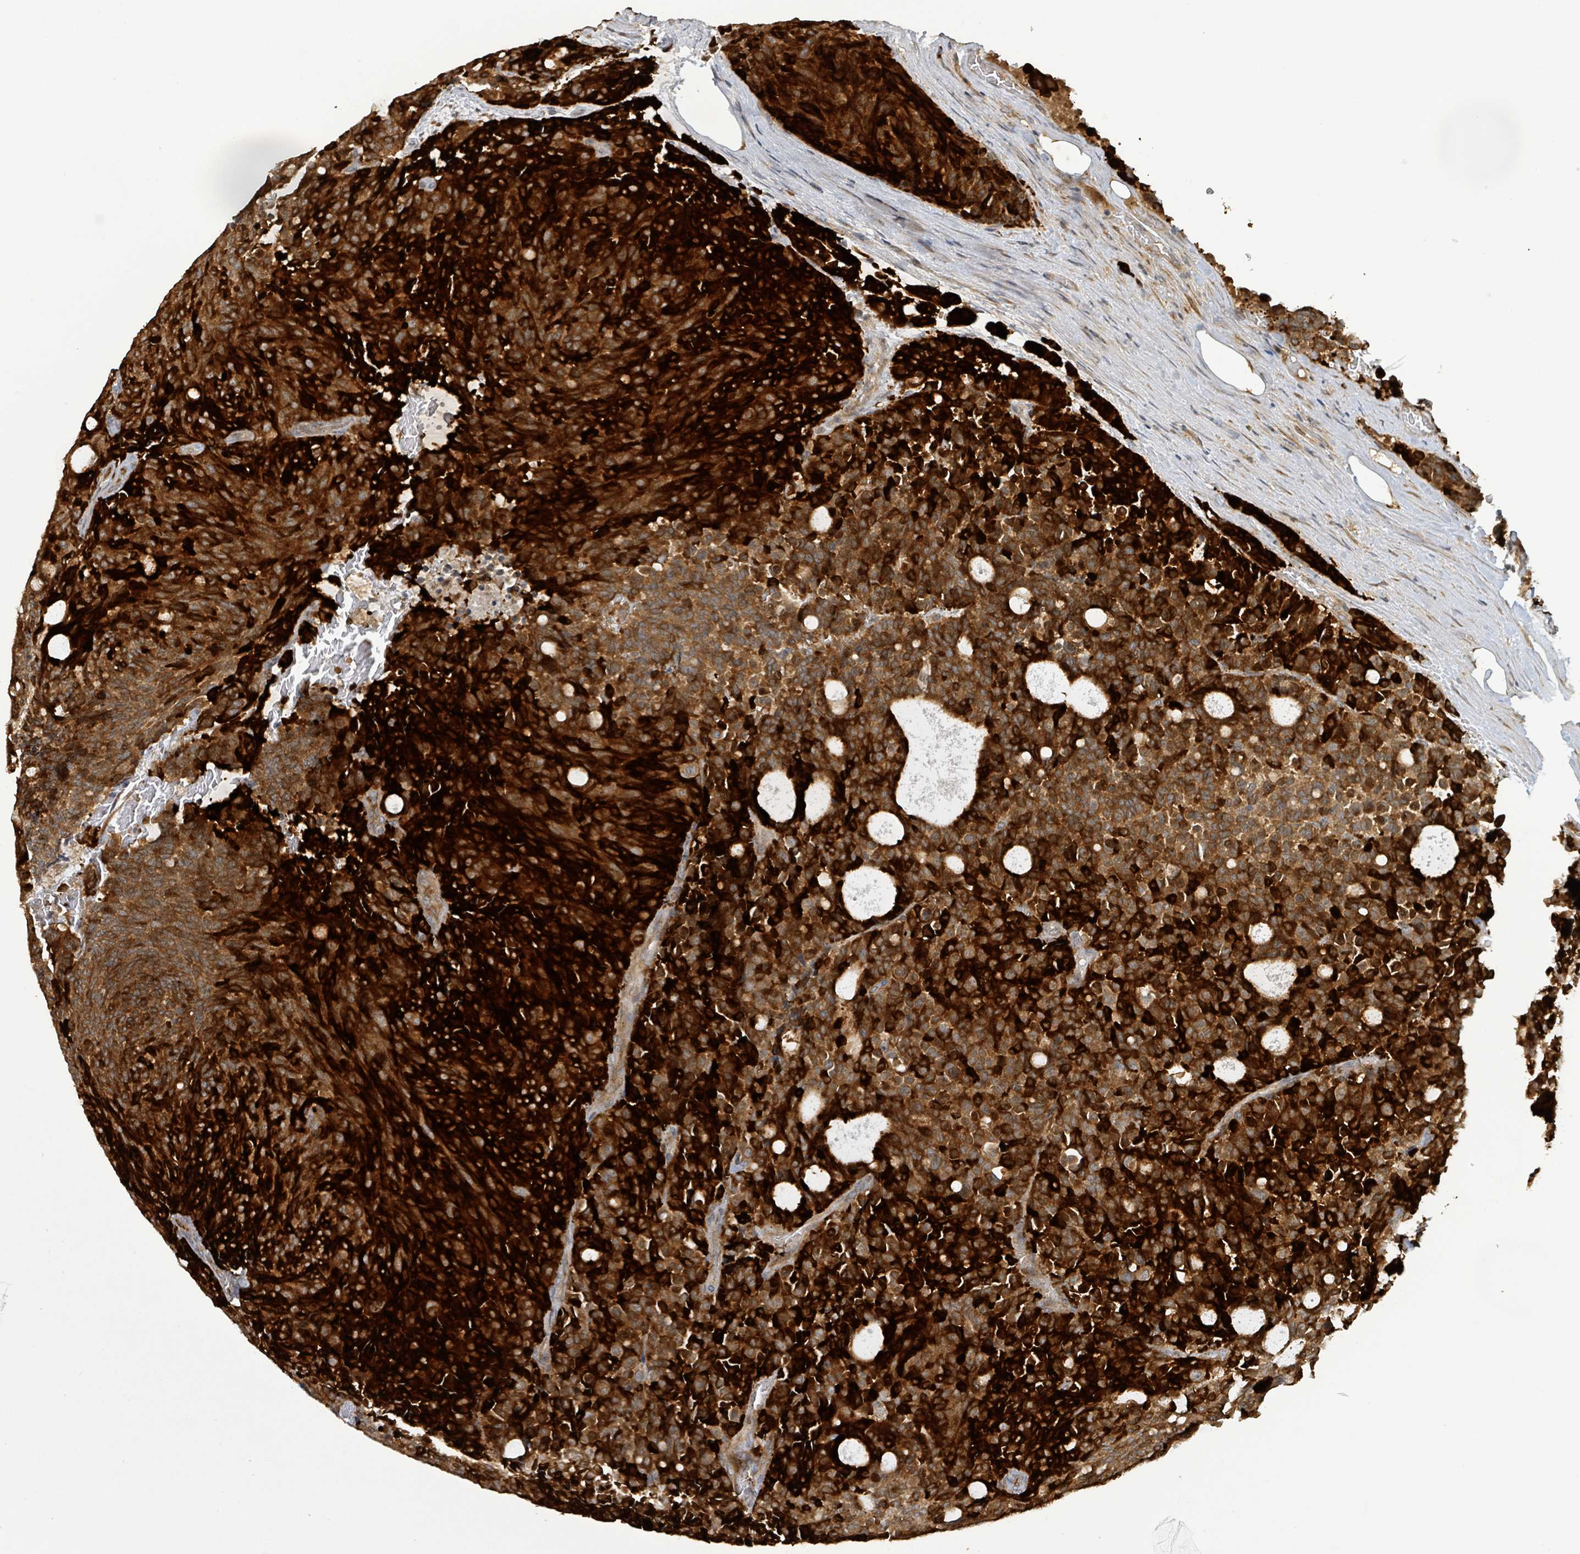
{"staining": {"intensity": "strong", "quantity": ">75%", "location": "cytoplasmic/membranous"}, "tissue": "carcinoid", "cell_type": "Tumor cells", "image_type": "cancer", "snomed": [{"axis": "morphology", "description": "Carcinoid, malignant, NOS"}, {"axis": "topography", "description": "Pancreas"}], "caption": "Approximately >75% of tumor cells in malignant carcinoid display strong cytoplasmic/membranous protein positivity as visualized by brown immunohistochemical staining.", "gene": "STARD4", "patient": {"sex": "female", "age": 54}}